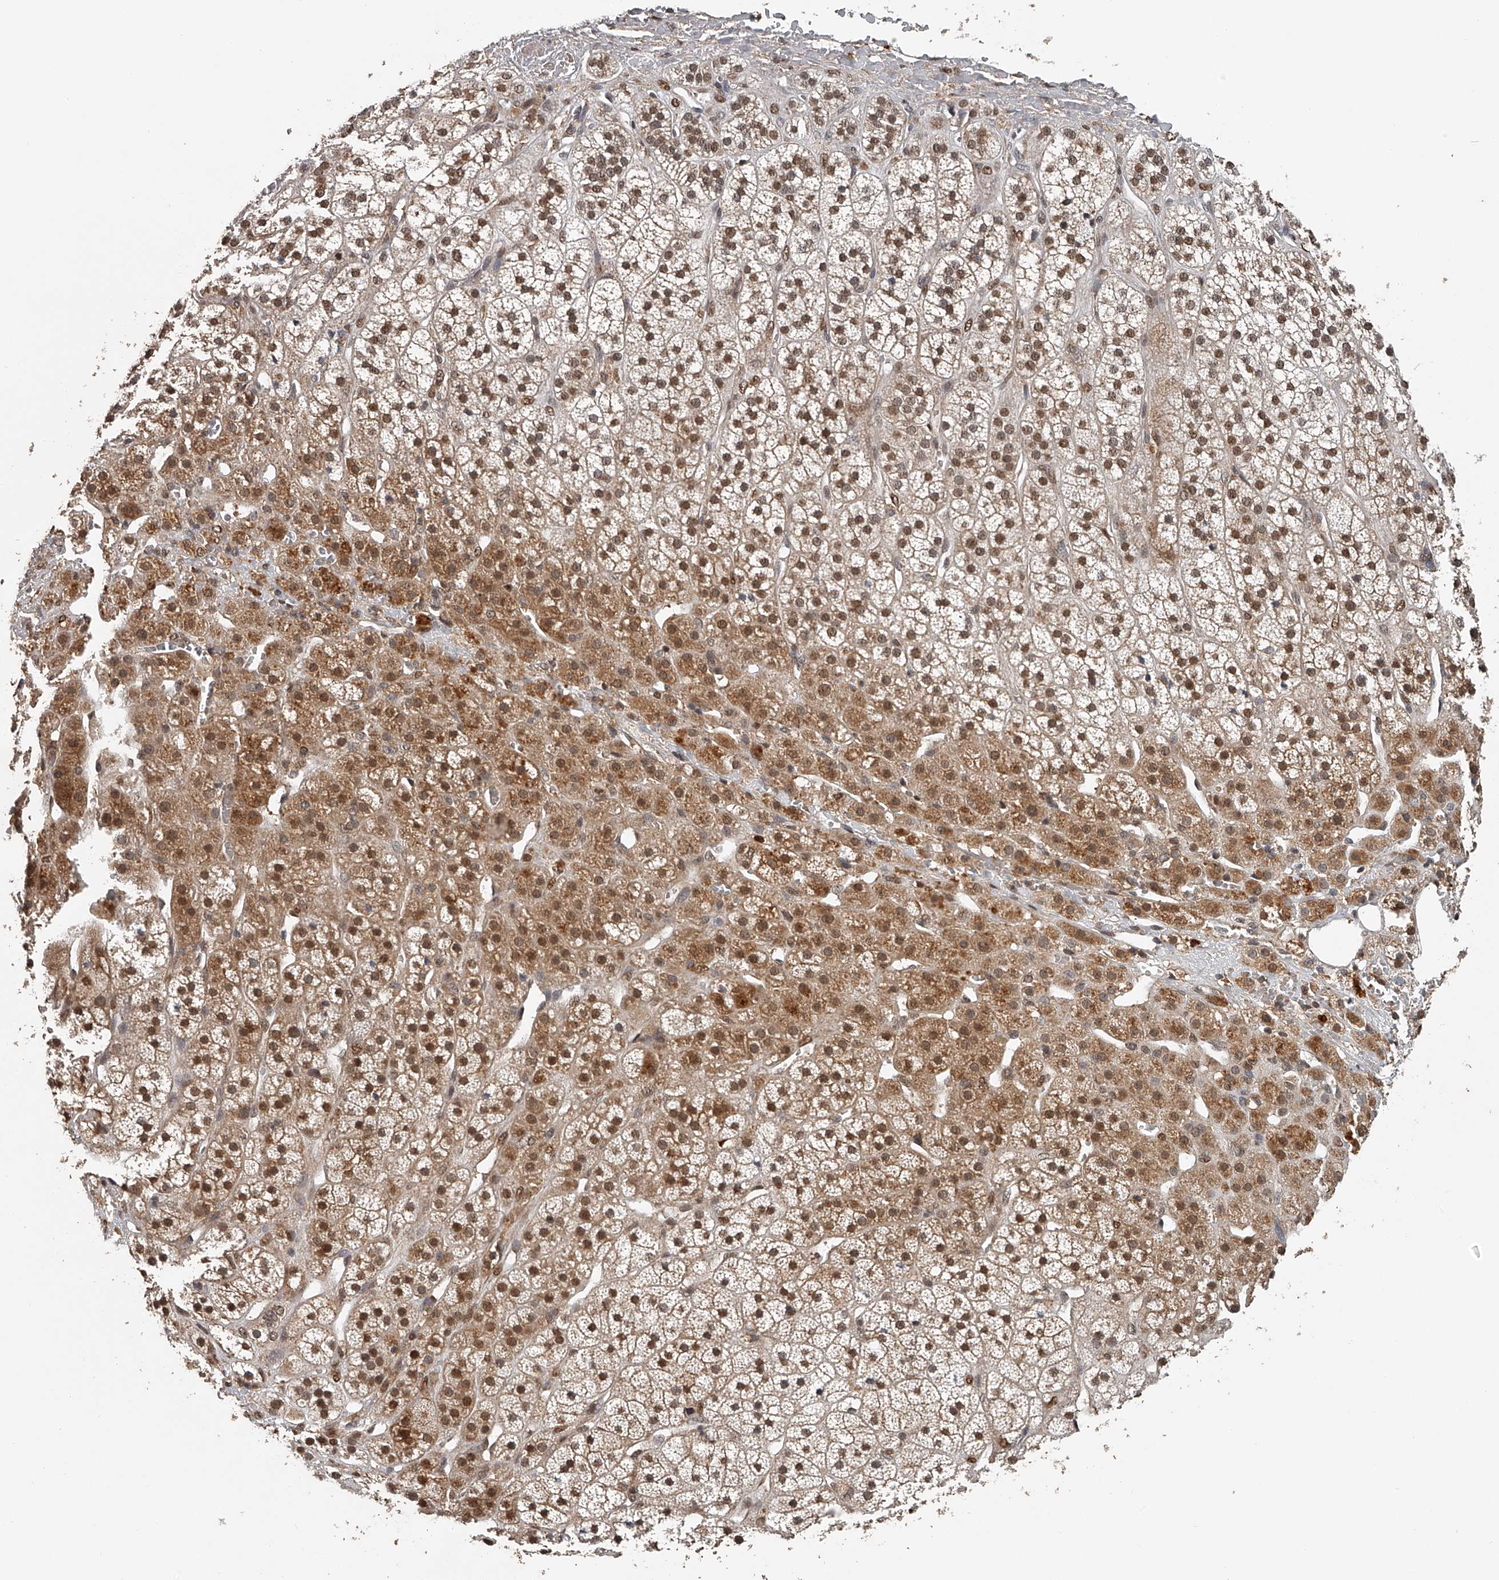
{"staining": {"intensity": "moderate", "quantity": ">75%", "location": "cytoplasmic/membranous,nuclear"}, "tissue": "adrenal gland", "cell_type": "Glandular cells", "image_type": "normal", "snomed": [{"axis": "morphology", "description": "Normal tissue, NOS"}, {"axis": "topography", "description": "Adrenal gland"}], "caption": "A brown stain highlights moderate cytoplasmic/membranous,nuclear positivity of a protein in glandular cells of normal human adrenal gland. Immunohistochemistry stains the protein of interest in brown and the nuclei are stained blue.", "gene": "PLEKHG1", "patient": {"sex": "male", "age": 56}}